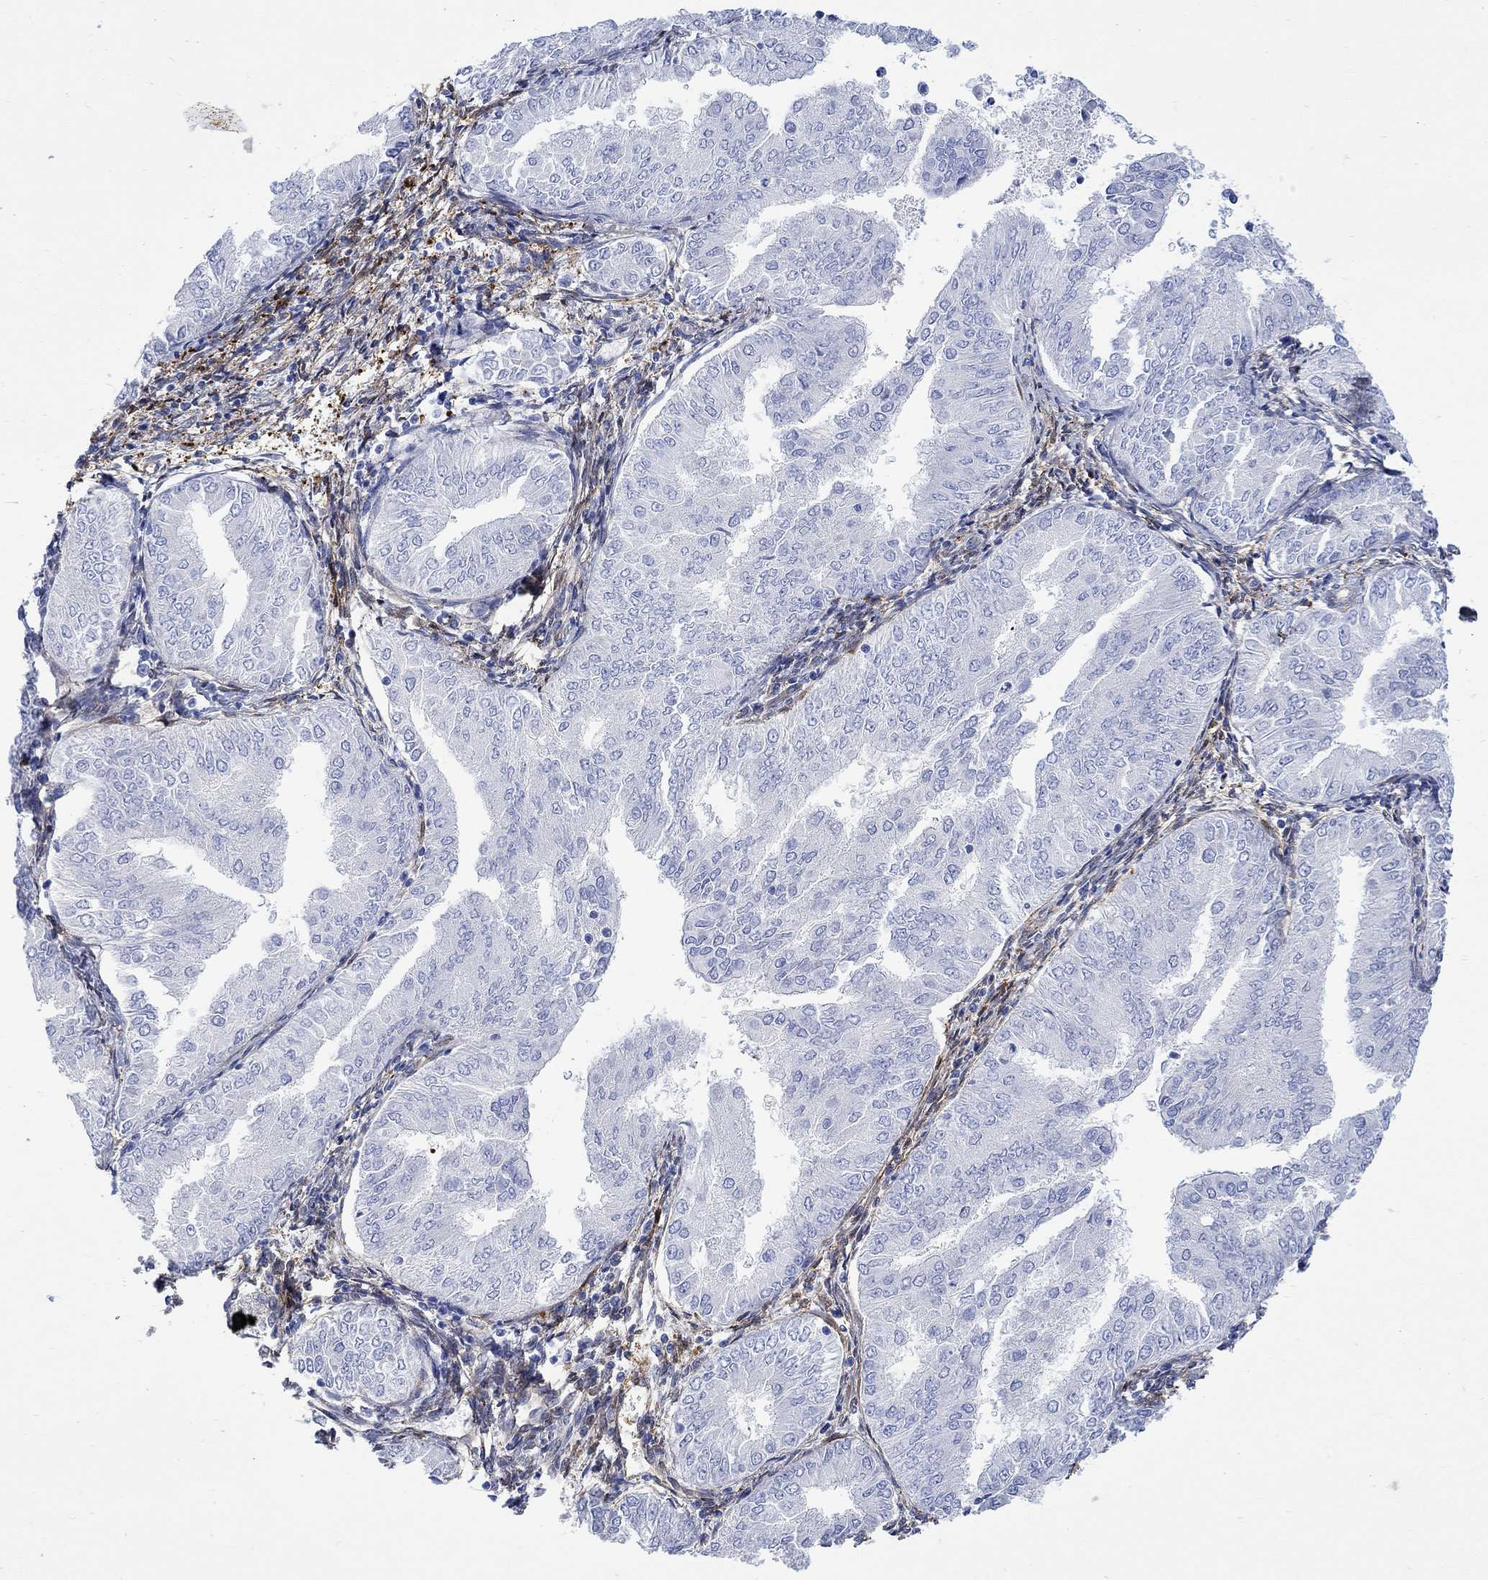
{"staining": {"intensity": "negative", "quantity": "none", "location": "none"}, "tissue": "endometrial cancer", "cell_type": "Tumor cells", "image_type": "cancer", "snomed": [{"axis": "morphology", "description": "Adenocarcinoma, NOS"}, {"axis": "topography", "description": "Endometrium"}], "caption": "Human adenocarcinoma (endometrial) stained for a protein using immunohistochemistry shows no staining in tumor cells.", "gene": "TGM2", "patient": {"sex": "female", "age": 53}}